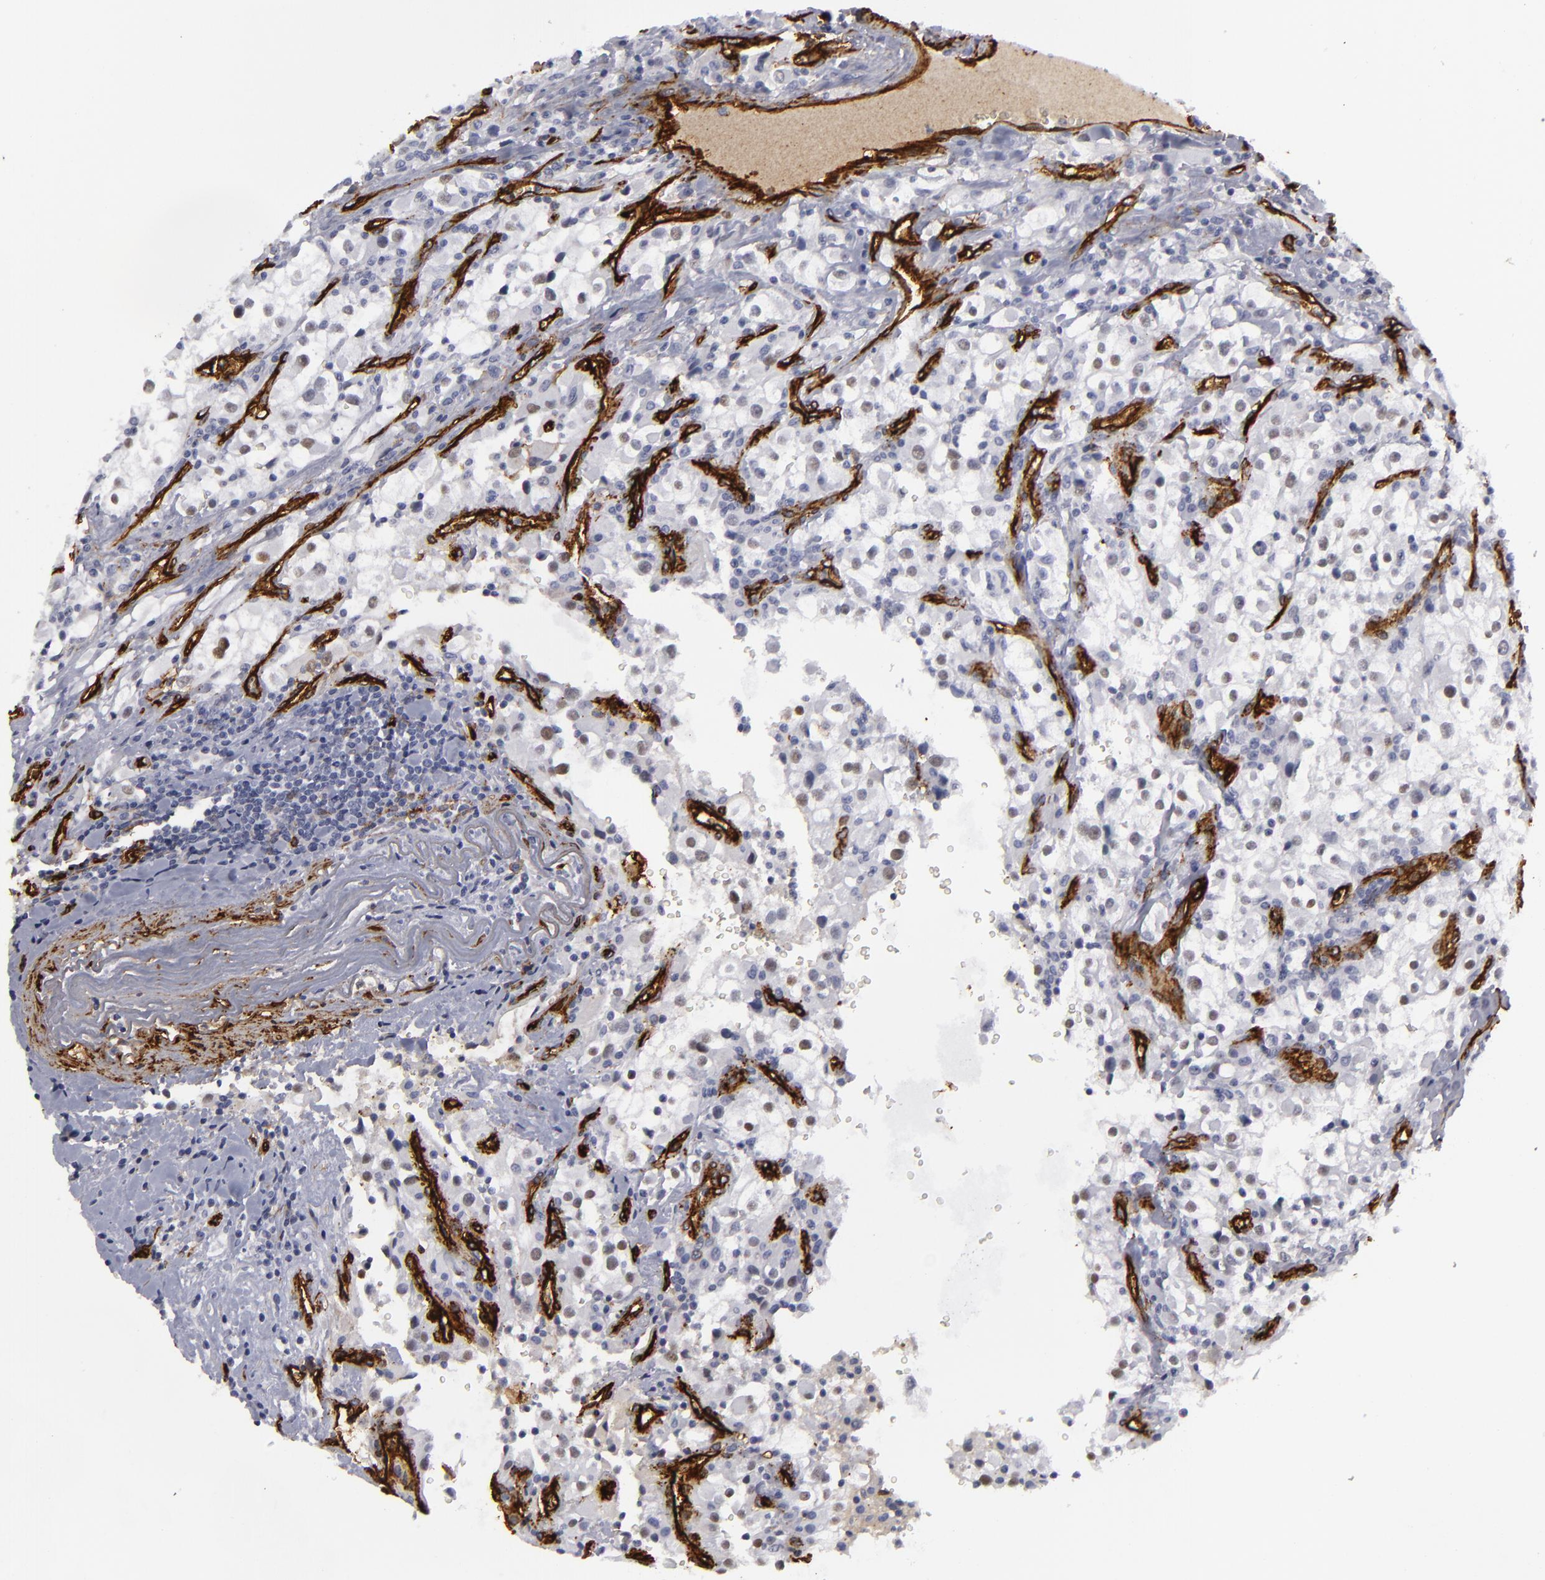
{"staining": {"intensity": "negative", "quantity": "none", "location": "none"}, "tissue": "renal cancer", "cell_type": "Tumor cells", "image_type": "cancer", "snomed": [{"axis": "morphology", "description": "Adenocarcinoma, NOS"}, {"axis": "topography", "description": "Kidney"}], "caption": "Image shows no significant protein positivity in tumor cells of renal adenocarcinoma.", "gene": "MCAM", "patient": {"sex": "female", "age": 52}}